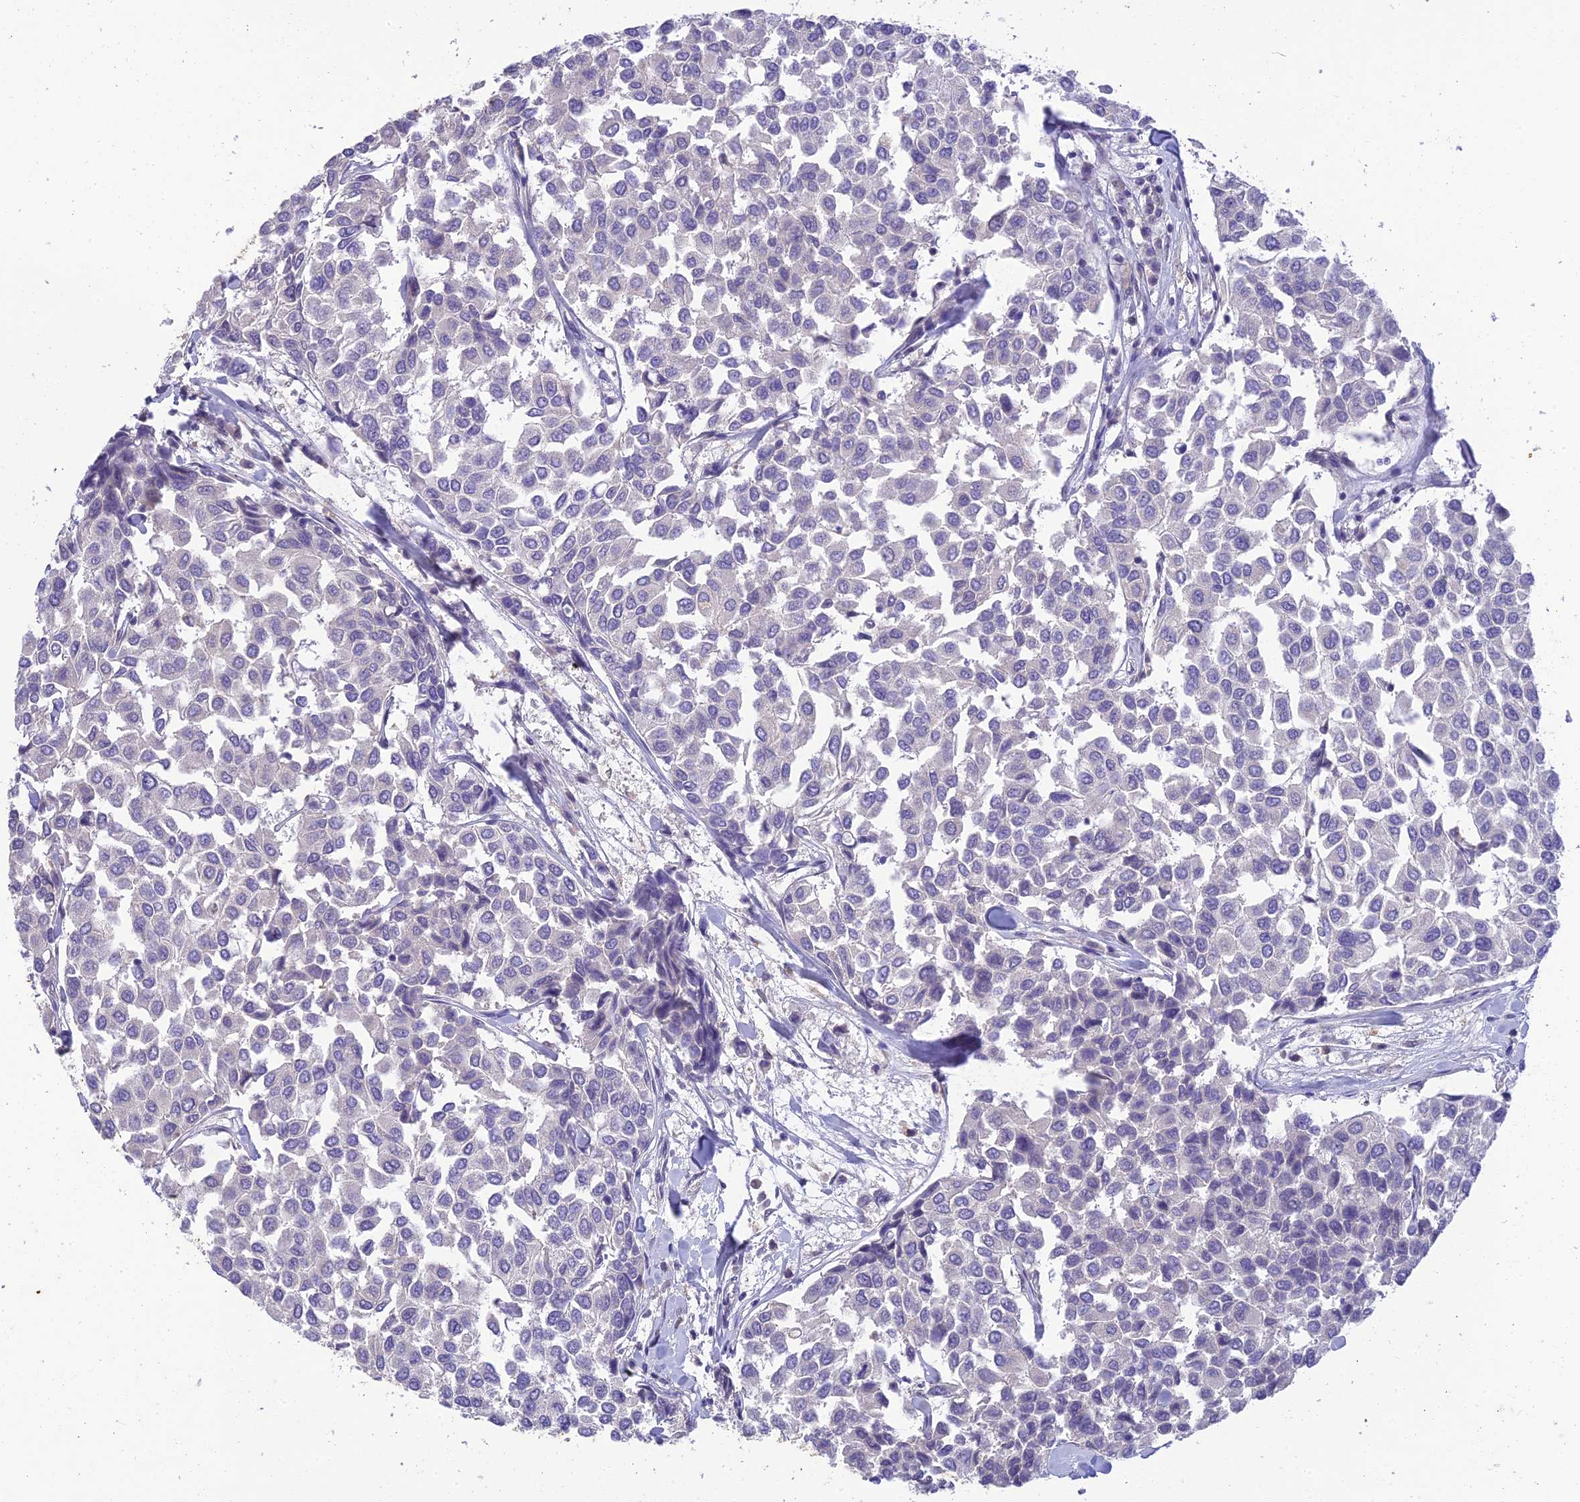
{"staining": {"intensity": "negative", "quantity": "none", "location": "none"}, "tissue": "breast cancer", "cell_type": "Tumor cells", "image_type": "cancer", "snomed": [{"axis": "morphology", "description": "Duct carcinoma"}, {"axis": "topography", "description": "Breast"}], "caption": "Immunohistochemistry (IHC) histopathology image of breast infiltrating ductal carcinoma stained for a protein (brown), which shows no positivity in tumor cells.", "gene": "BMT2", "patient": {"sex": "female", "age": 55}}